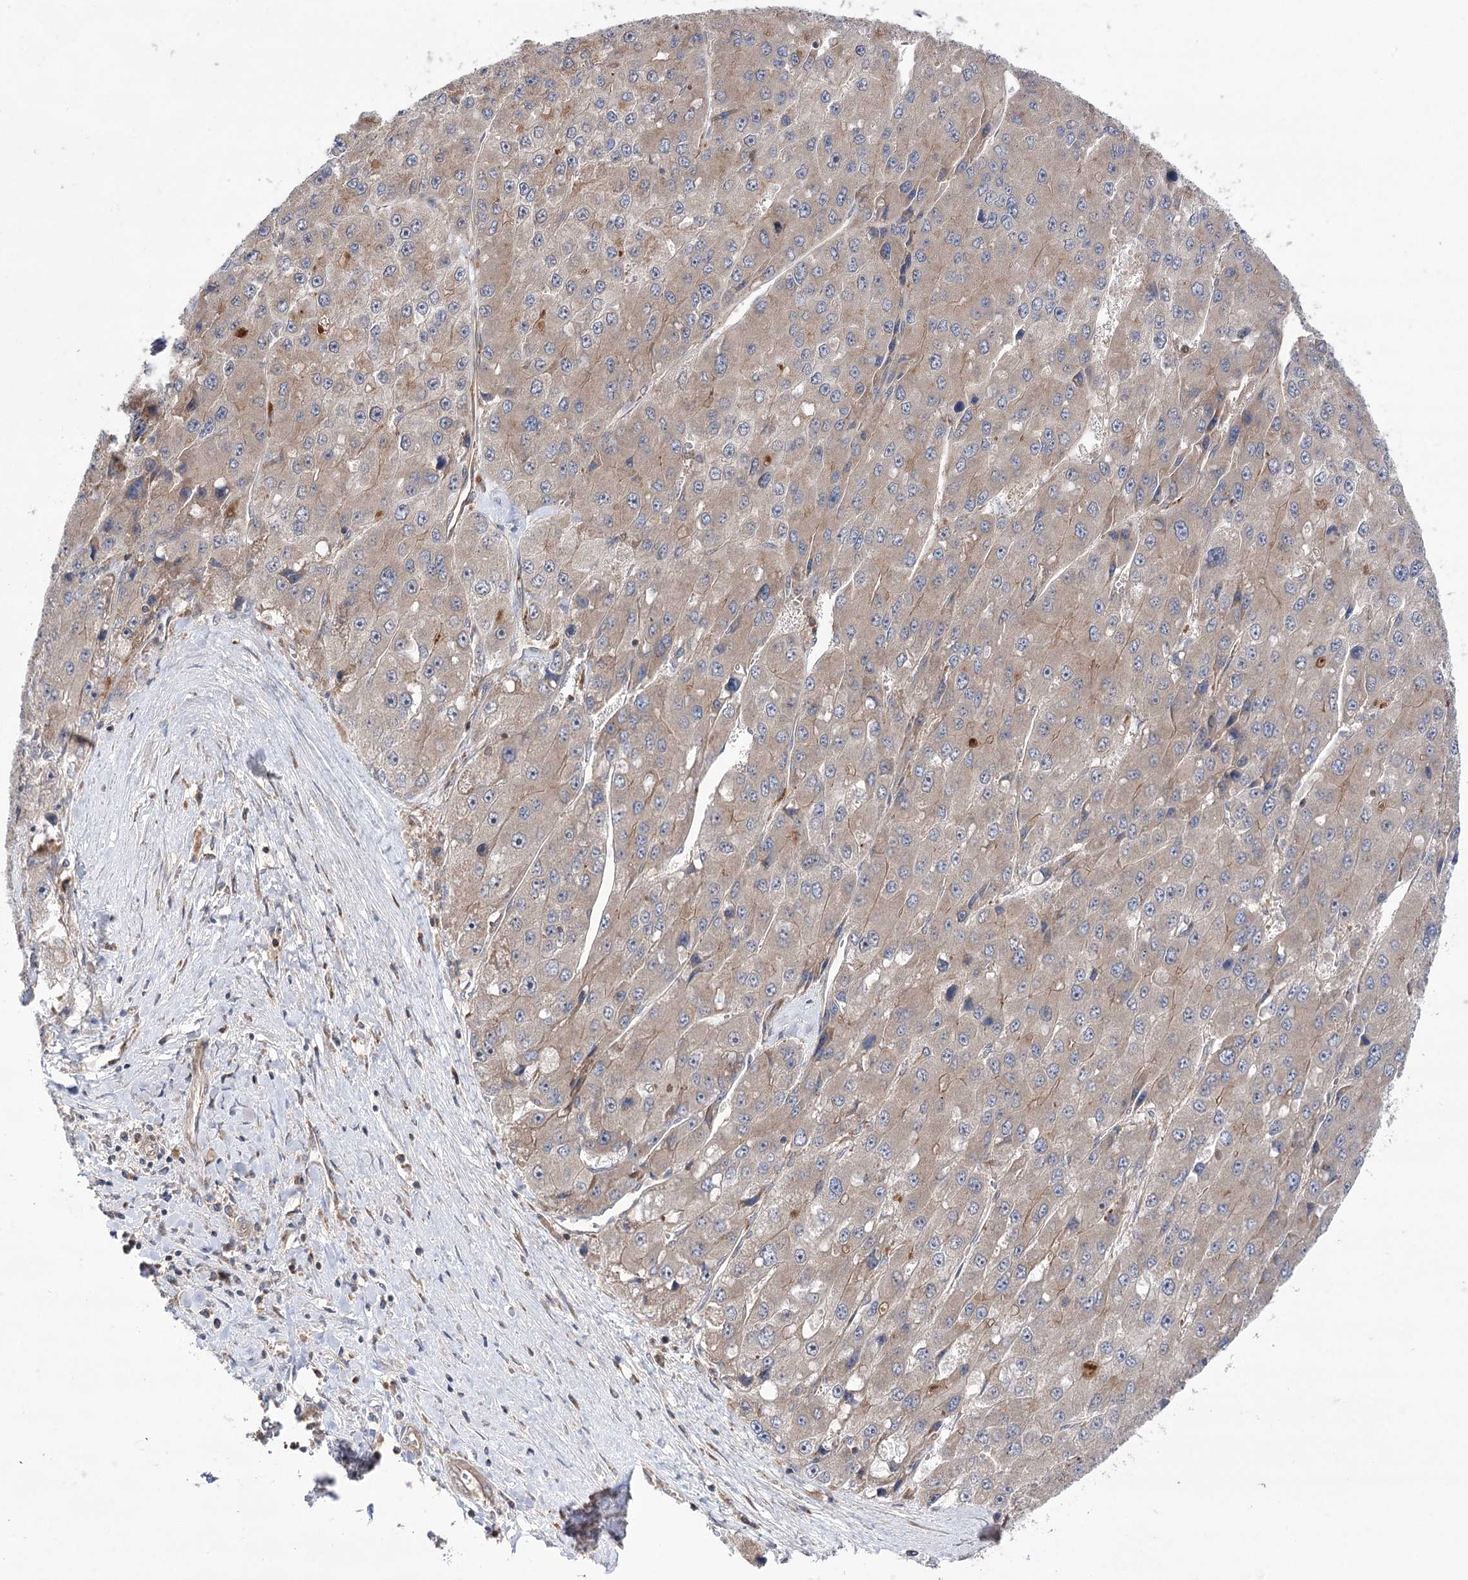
{"staining": {"intensity": "negative", "quantity": "none", "location": "none"}, "tissue": "liver cancer", "cell_type": "Tumor cells", "image_type": "cancer", "snomed": [{"axis": "morphology", "description": "Carcinoma, Hepatocellular, NOS"}, {"axis": "topography", "description": "Liver"}], "caption": "A high-resolution image shows immunohistochemistry staining of liver cancer (hepatocellular carcinoma), which exhibits no significant staining in tumor cells.", "gene": "VPS37B", "patient": {"sex": "female", "age": 73}}